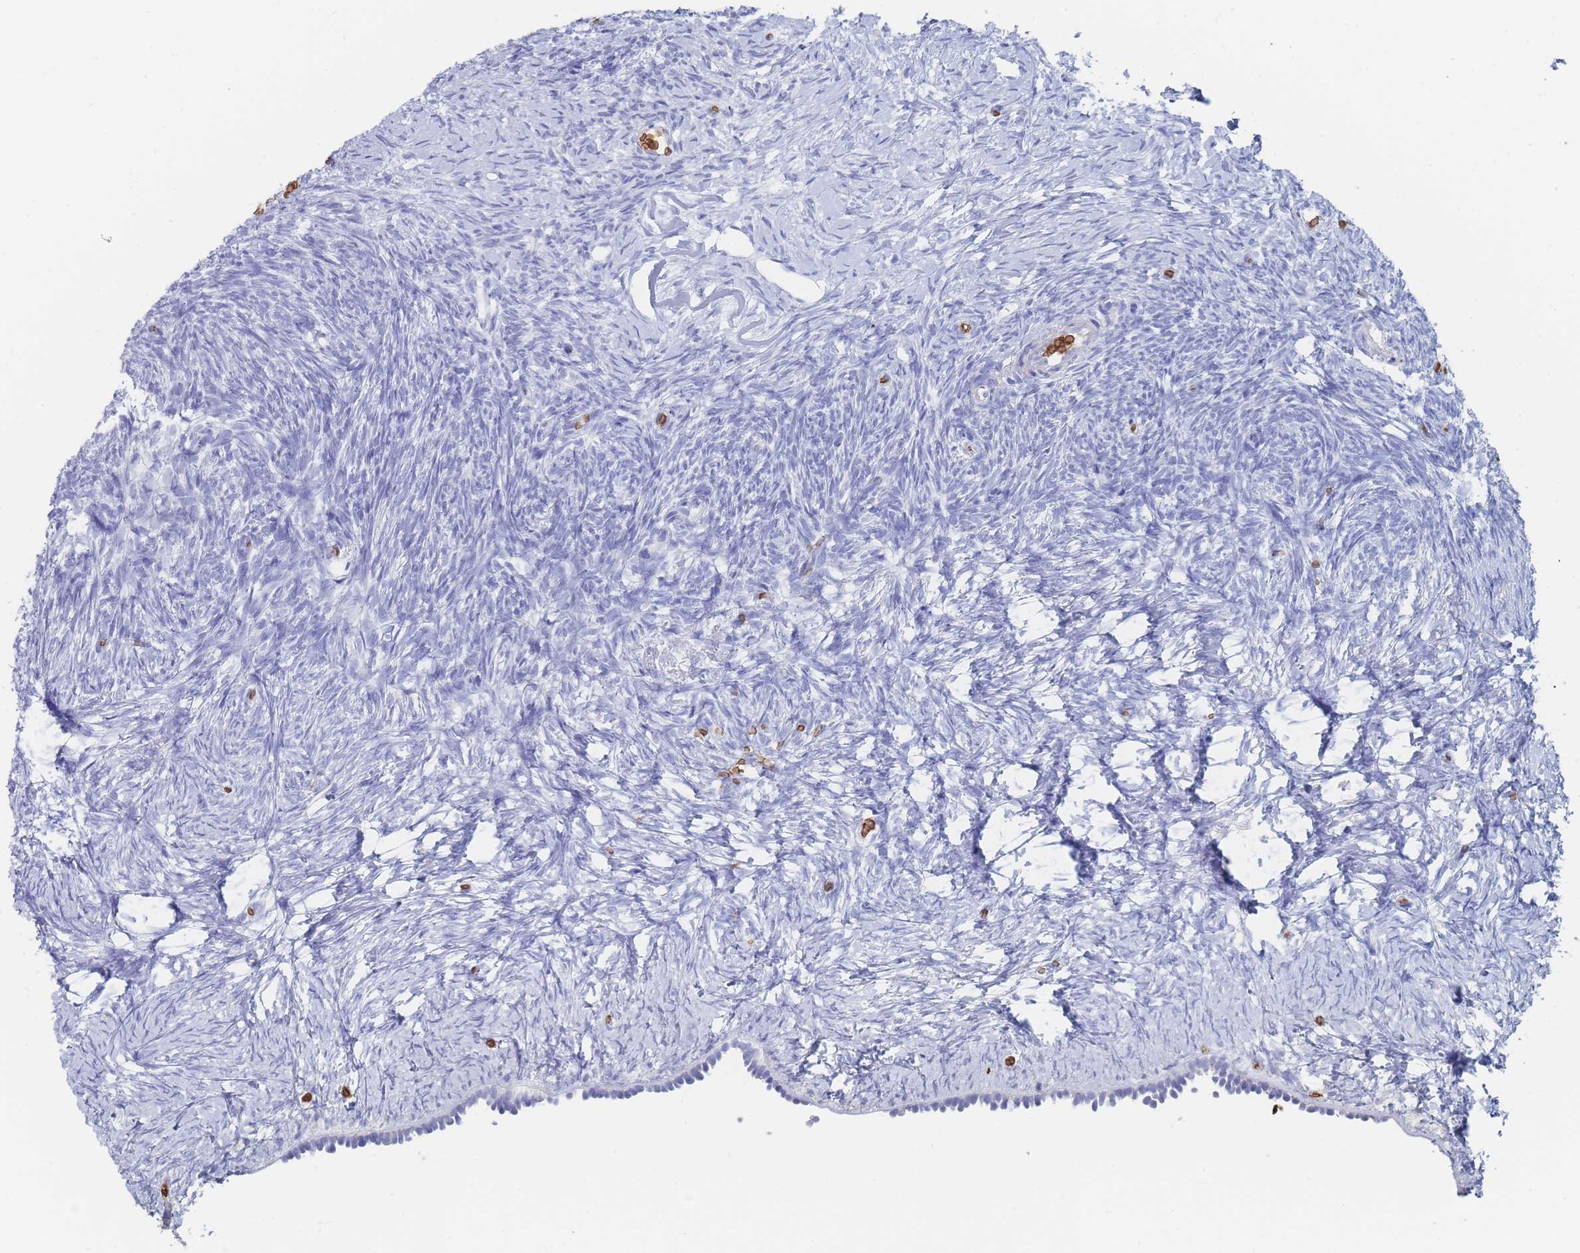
{"staining": {"intensity": "negative", "quantity": "none", "location": "none"}, "tissue": "ovary", "cell_type": "Ovarian stroma cells", "image_type": "normal", "snomed": [{"axis": "morphology", "description": "Normal tissue, NOS"}, {"axis": "topography", "description": "Ovary"}], "caption": "DAB (3,3'-diaminobenzidine) immunohistochemical staining of unremarkable human ovary shows no significant staining in ovarian stroma cells.", "gene": "SLC2A1", "patient": {"sex": "female", "age": 39}}